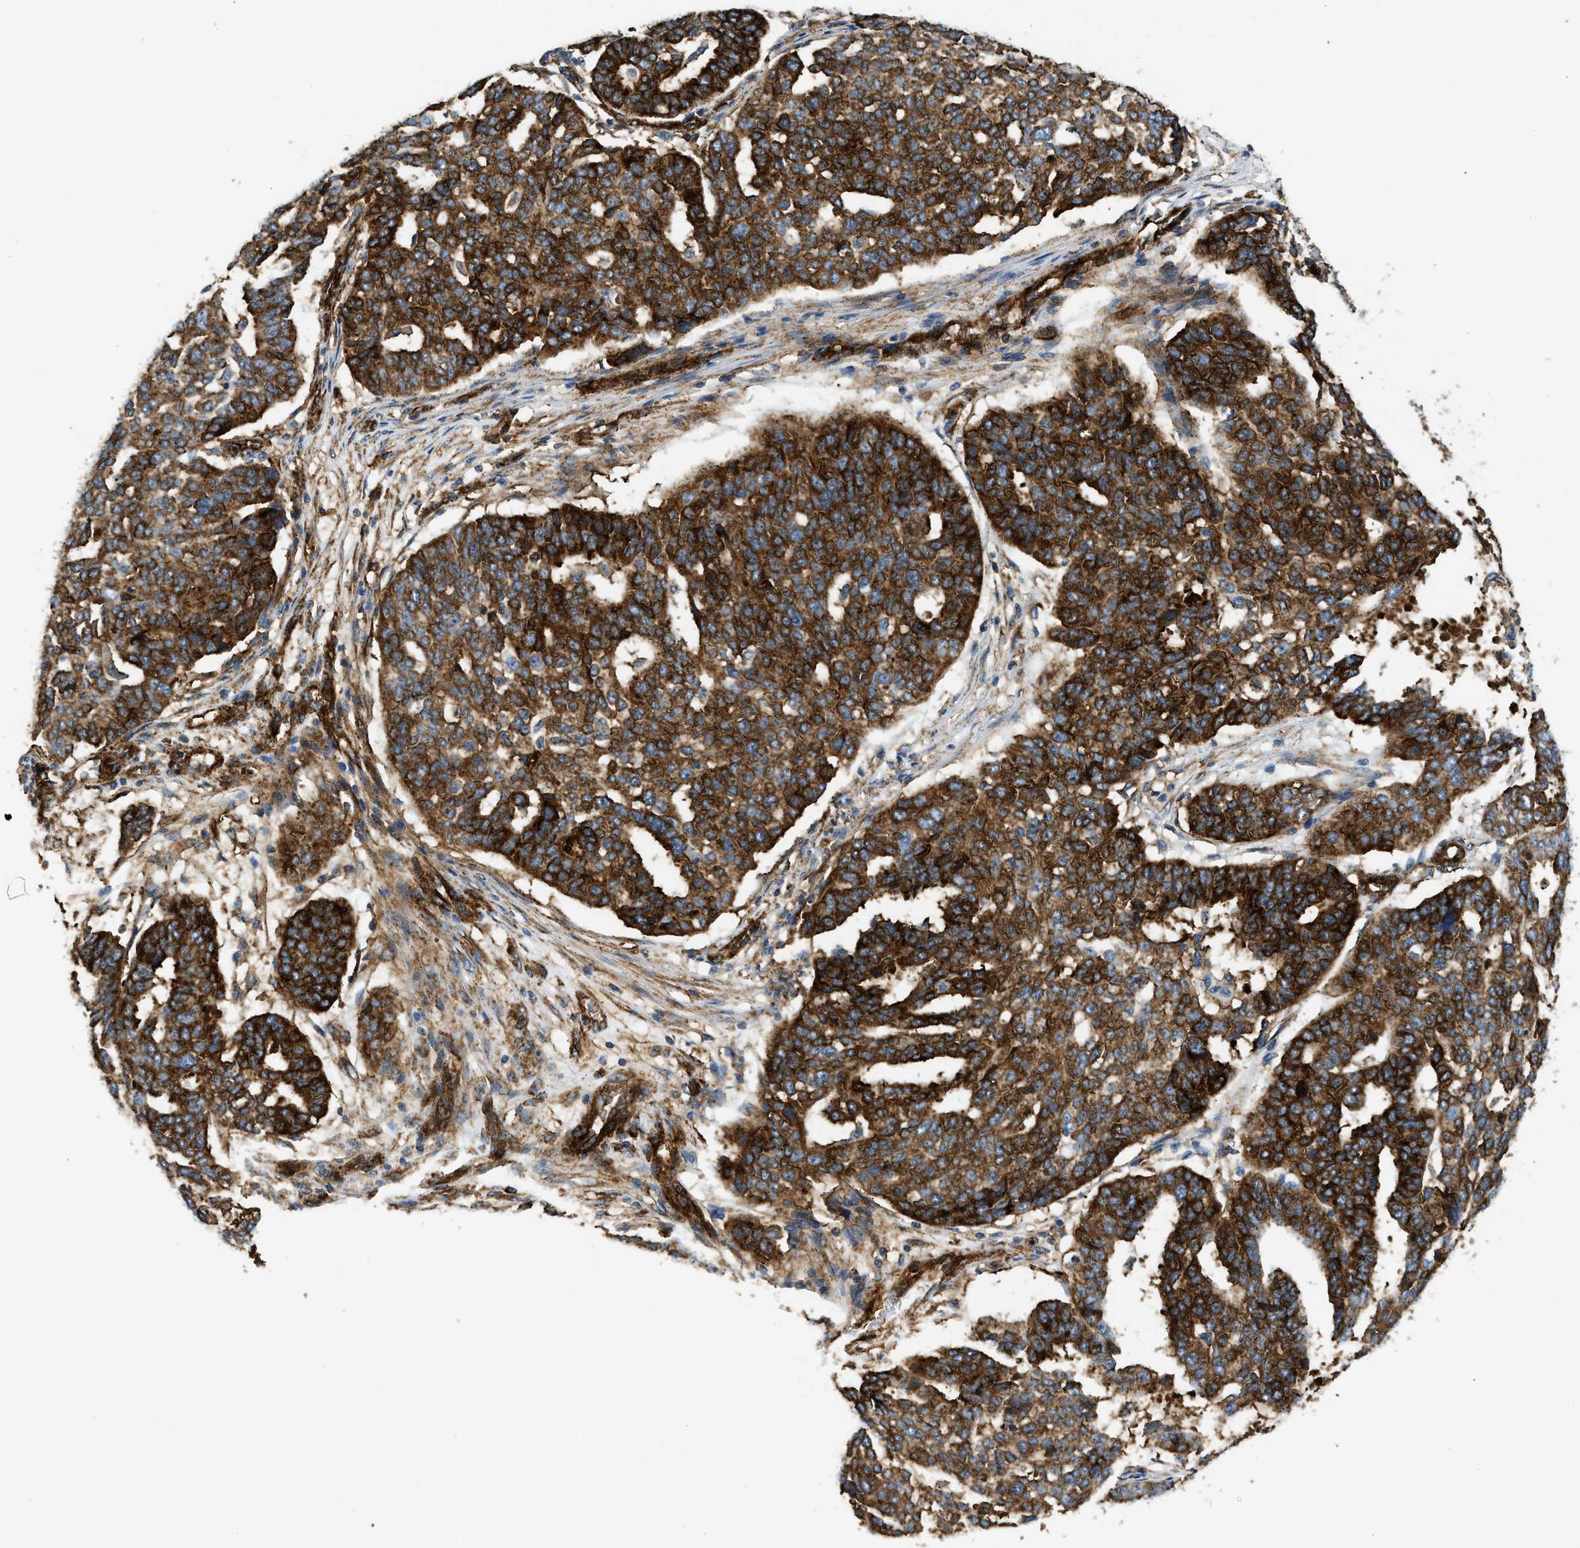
{"staining": {"intensity": "strong", "quantity": ">75%", "location": "cytoplasmic/membranous"}, "tissue": "ovarian cancer", "cell_type": "Tumor cells", "image_type": "cancer", "snomed": [{"axis": "morphology", "description": "Cystadenocarcinoma, serous, NOS"}, {"axis": "topography", "description": "Ovary"}], "caption": "A micrograph of ovarian cancer (serous cystadenocarcinoma) stained for a protein displays strong cytoplasmic/membranous brown staining in tumor cells. (brown staining indicates protein expression, while blue staining denotes nuclei).", "gene": "HIP1", "patient": {"sex": "female", "age": 59}}